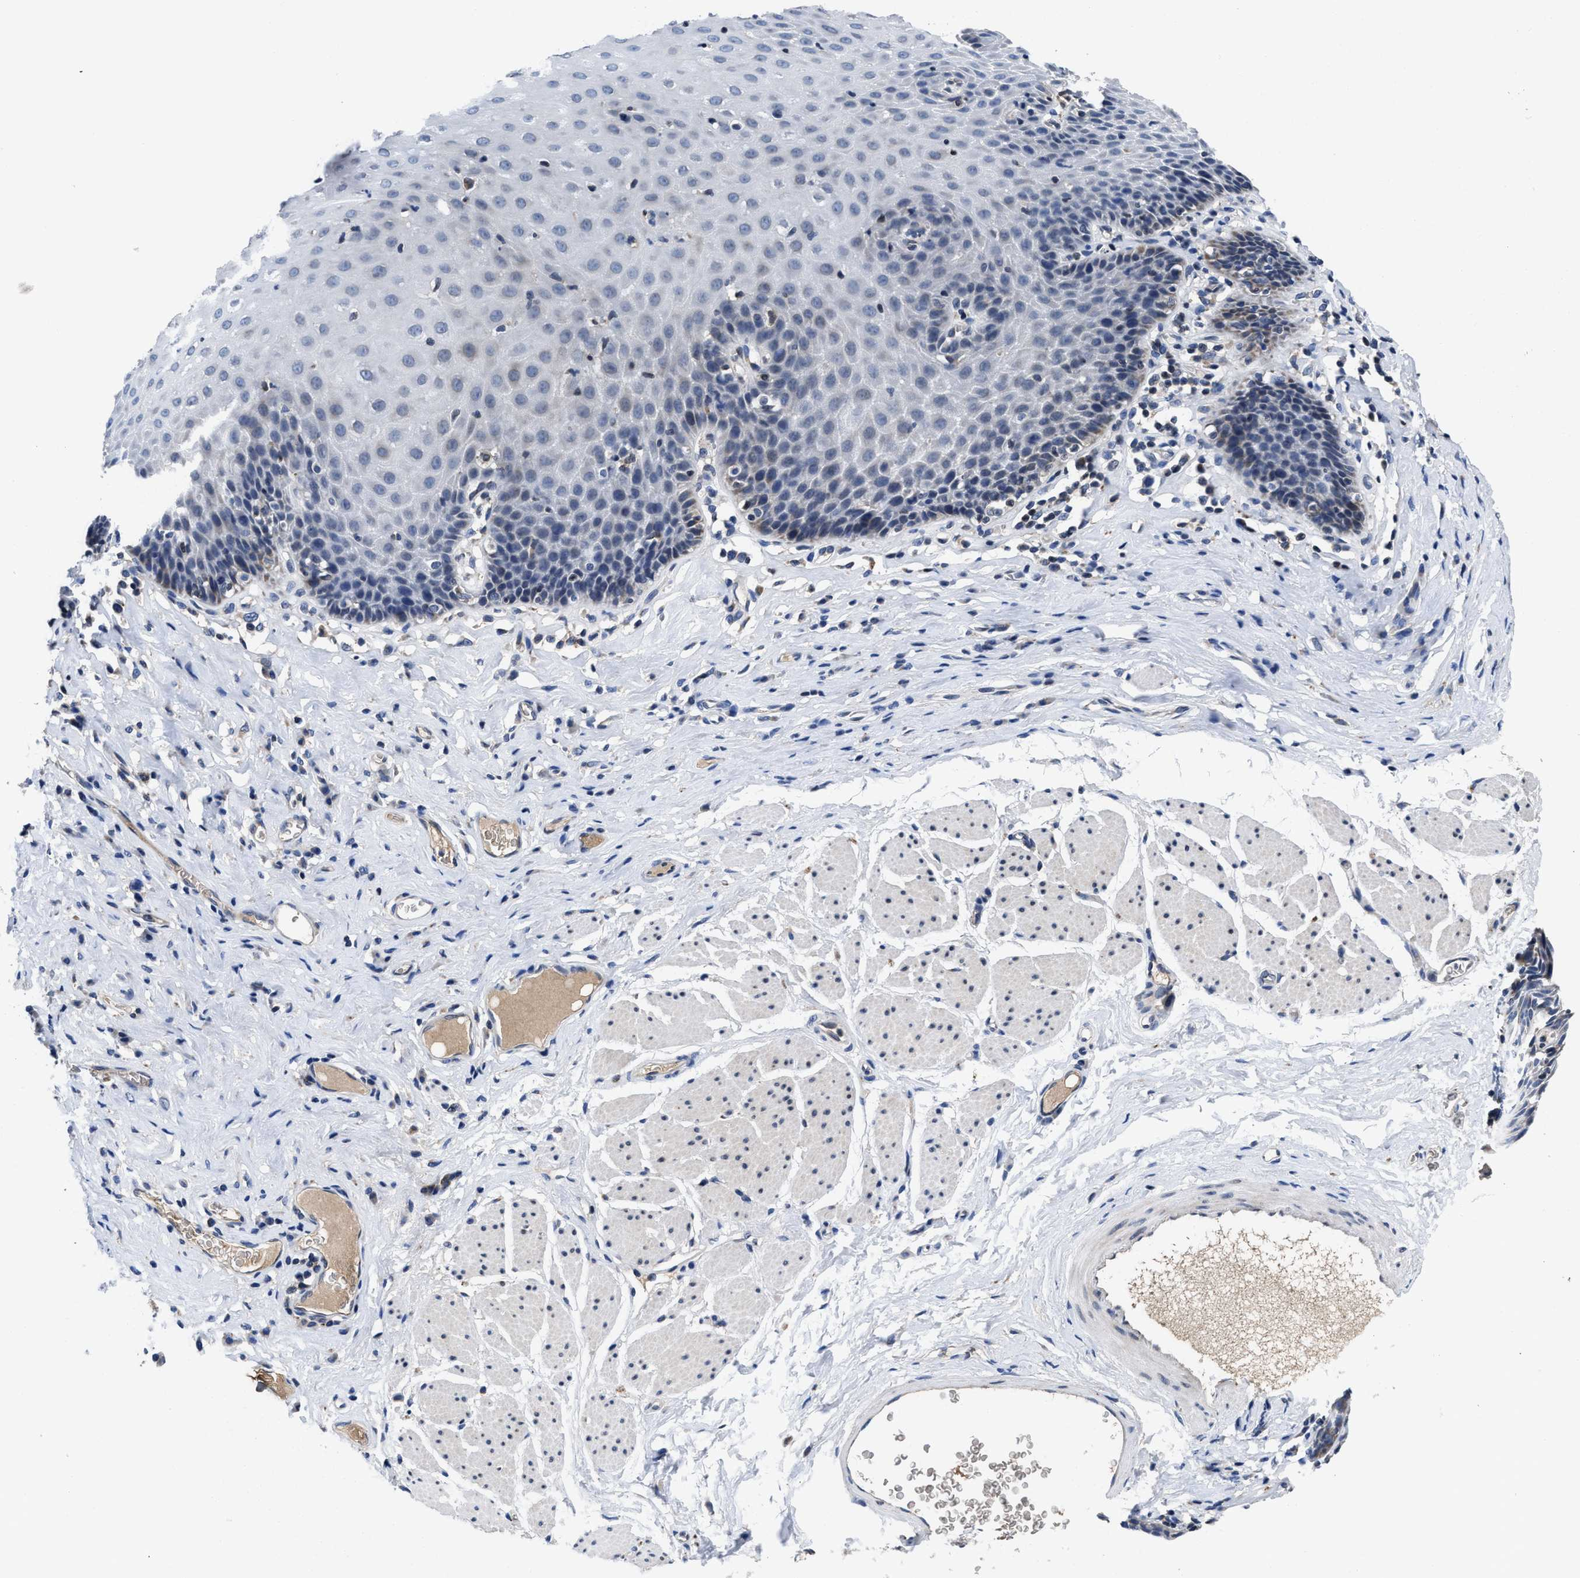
{"staining": {"intensity": "weak", "quantity": "<25%", "location": "cytoplasmic/membranous"}, "tissue": "esophagus", "cell_type": "Squamous epithelial cells", "image_type": "normal", "snomed": [{"axis": "morphology", "description": "Normal tissue, NOS"}, {"axis": "topography", "description": "Esophagus"}], "caption": "High power microscopy micrograph of an immunohistochemistry image of benign esophagus, revealing no significant staining in squamous epithelial cells.", "gene": "CACNA1D", "patient": {"sex": "female", "age": 61}}